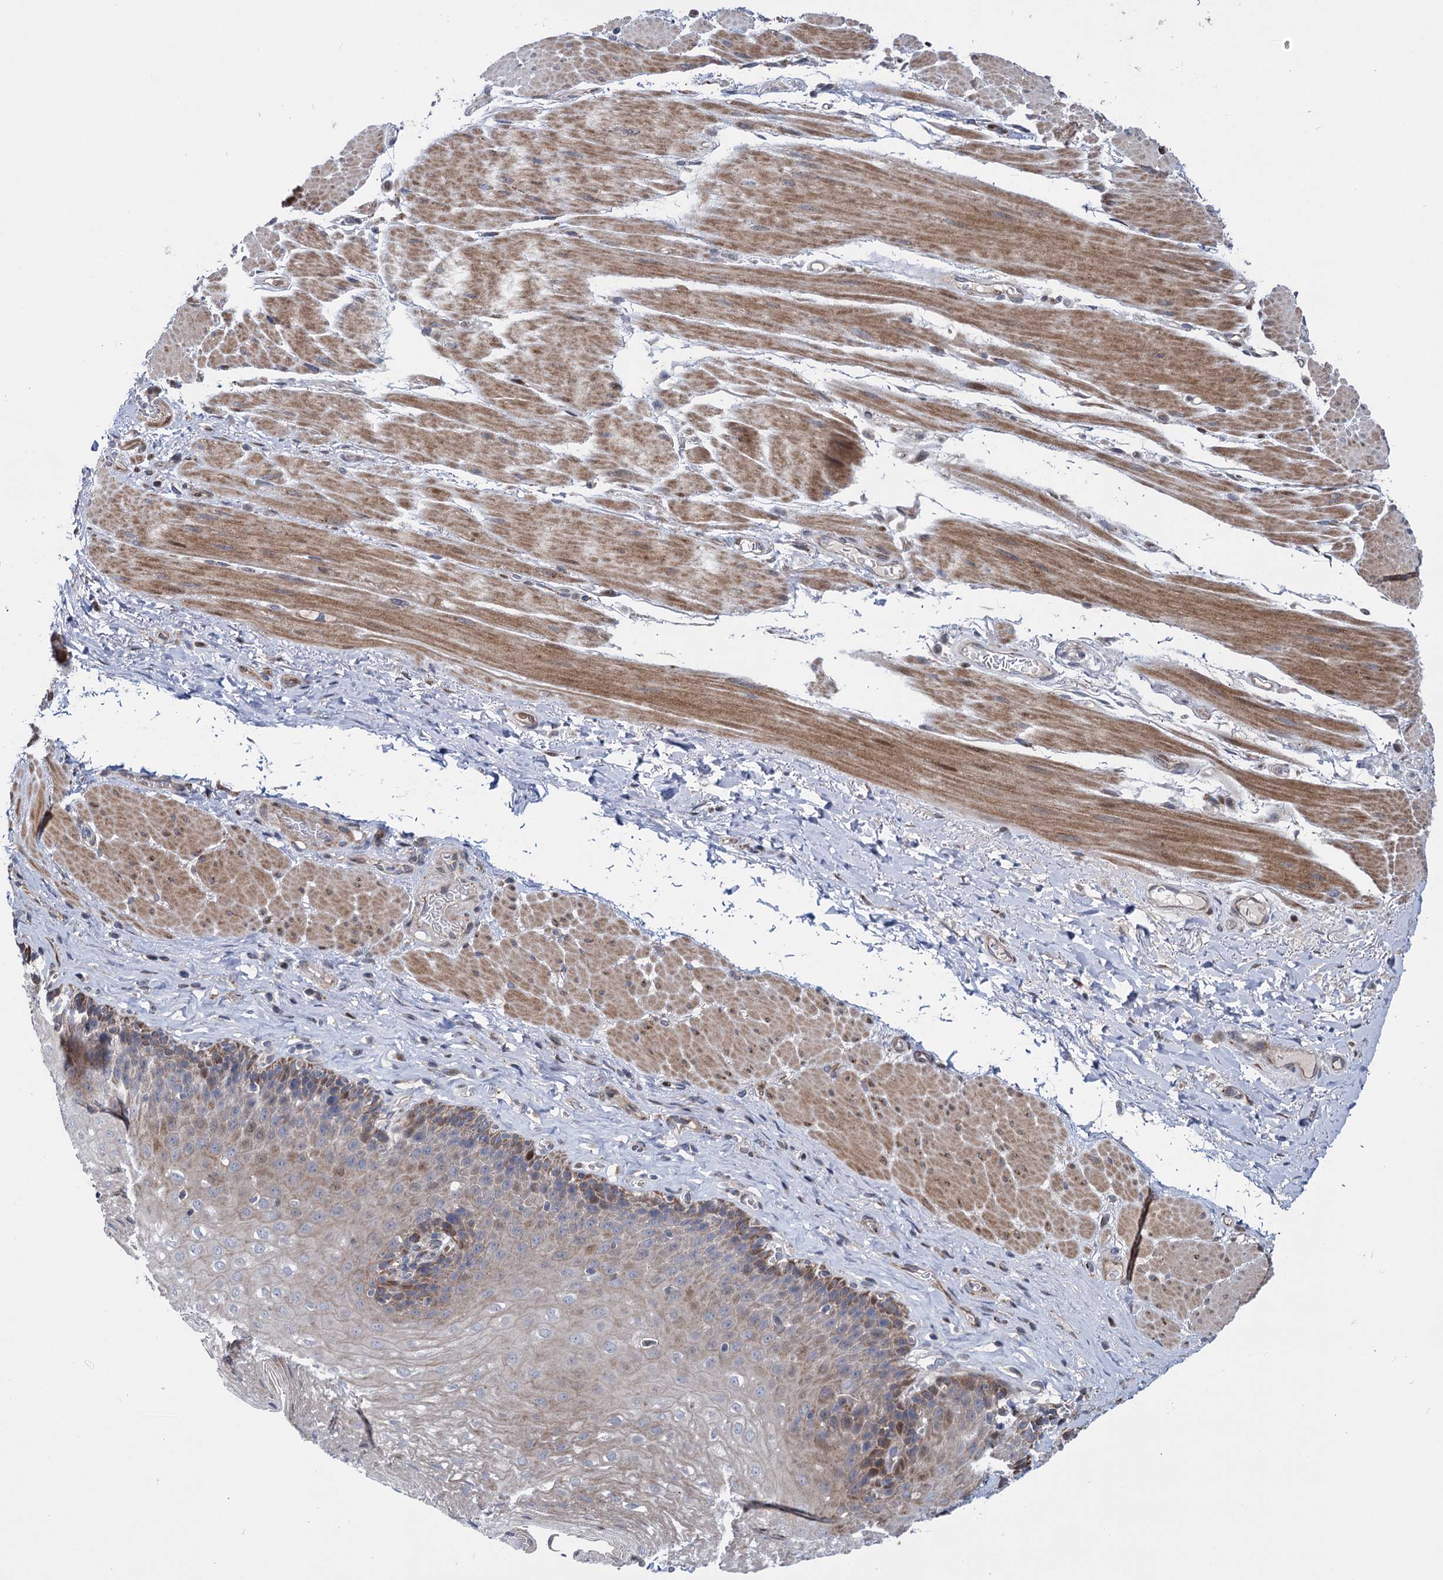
{"staining": {"intensity": "moderate", "quantity": "<25%", "location": "cytoplasmic/membranous"}, "tissue": "esophagus", "cell_type": "Squamous epithelial cells", "image_type": "normal", "snomed": [{"axis": "morphology", "description": "Normal tissue, NOS"}, {"axis": "topography", "description": "Esophagus"}], "caption": "Immunohistochemistry (IHC) of unremarkable esophagus displays low levels of moderate cytoplasmic/membranous expression in approximately <25% of squamous epithelial cells. The staining is performed using DAB (3,3'-diaminobenzidine) brown chromogen to label protein expression. The nuclei are counter-stained blue using hematoxylin.", "gene": "UBR1", "patient": {"sex": "female", "age": 66}}